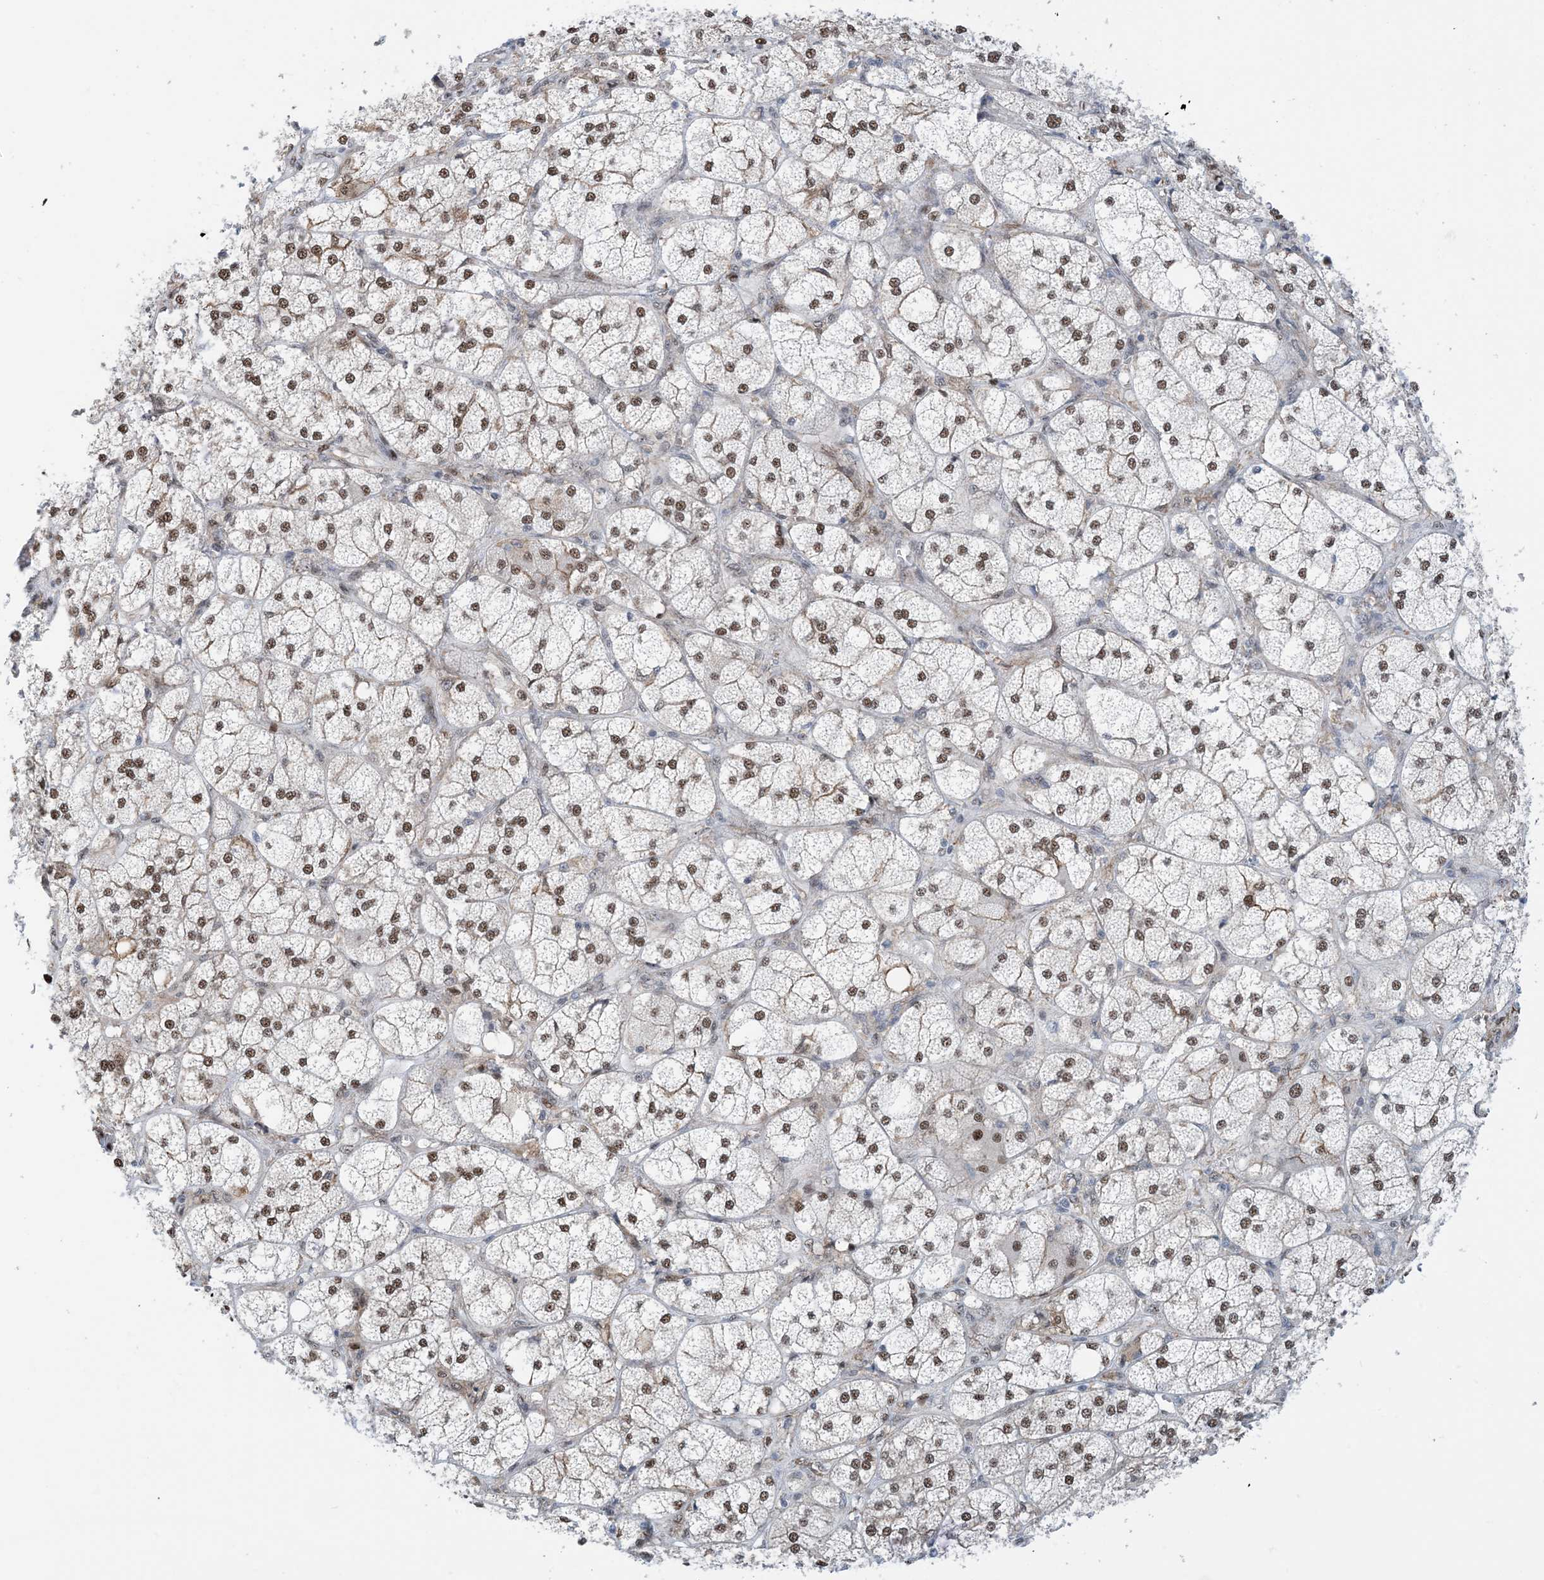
{"staining": {"intensity": "strong", "quantity": ">75%", "location": "nuclear"}, "tissue": "adrenal gland", "cell_type": "Glandular cells", "image_type": "normal", "snomed": [{"axis": "morphology", "description": "Normal tissue, NOS"}, {"axis": "topography", "description": "Adrenal gland"}], "caption": "Protein analysis of unremarkable adrenal gland exhibits strong nuclear expression in about >75% of glandular cells. The protein of interest is stained brown, and the nuclei are stained in blue (DAB (3,3'-diaminobenzidine) IHC with brightfield microscopy, high magnification).", "gene": "HEMK1", "patient": {"sex": "female", "age": 61}}